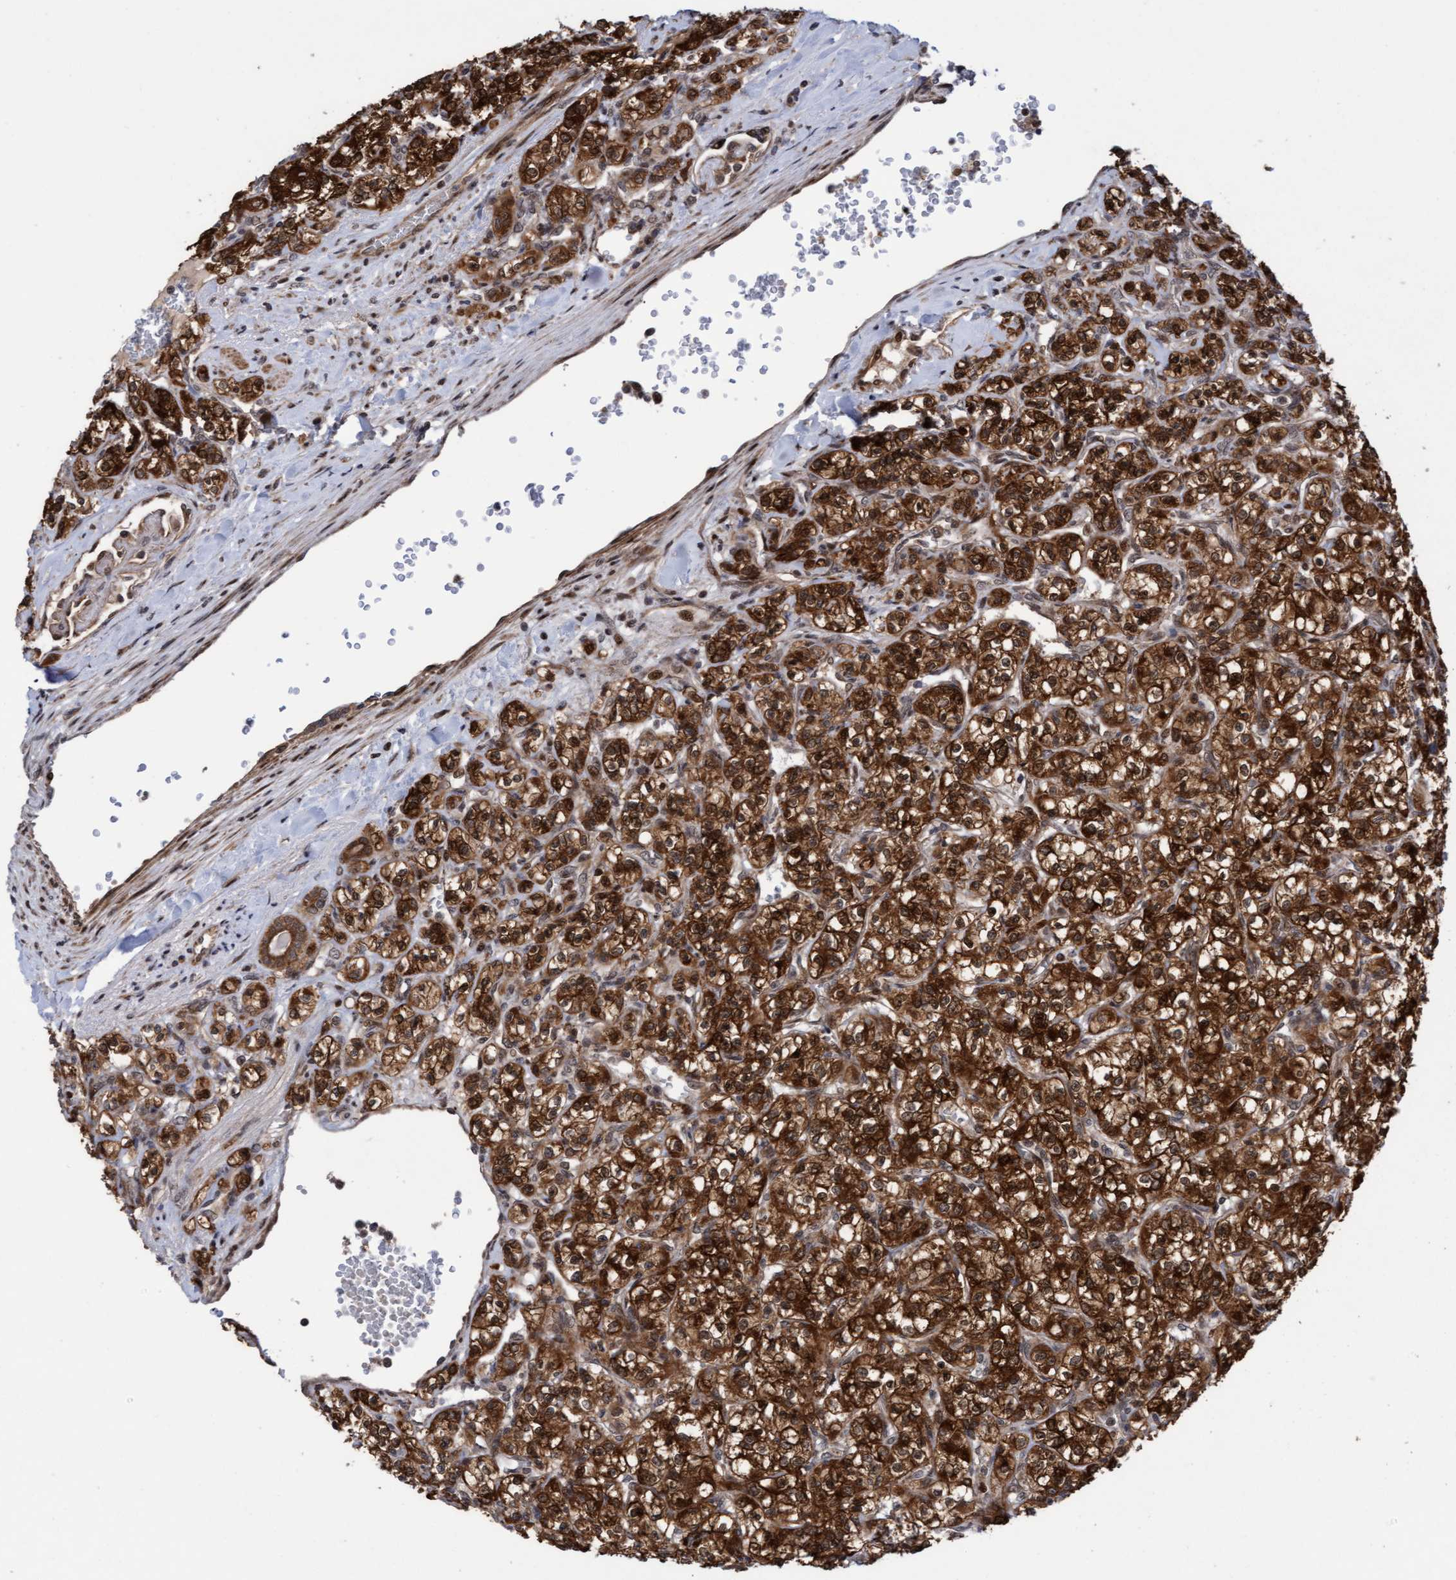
{"staining": {"intensity": "strong", "quantity": ">75%", "location": "cytoplasmic/membranous"}, "tissue": "renal cancer", "cell_type": "Tumor cells", "image_type": "cancer", "snomed": [{"axis": "morphology", "description": "Adenocarcinoma, NOS"}, {"axis": "topography", "description": "Kidney"}], "caption": "Human renal cancer stained with a protein marker reveals strong staining in tumor cells.", "gene": "ITFG1", "patient": {"sex": "male", "age": 77}}